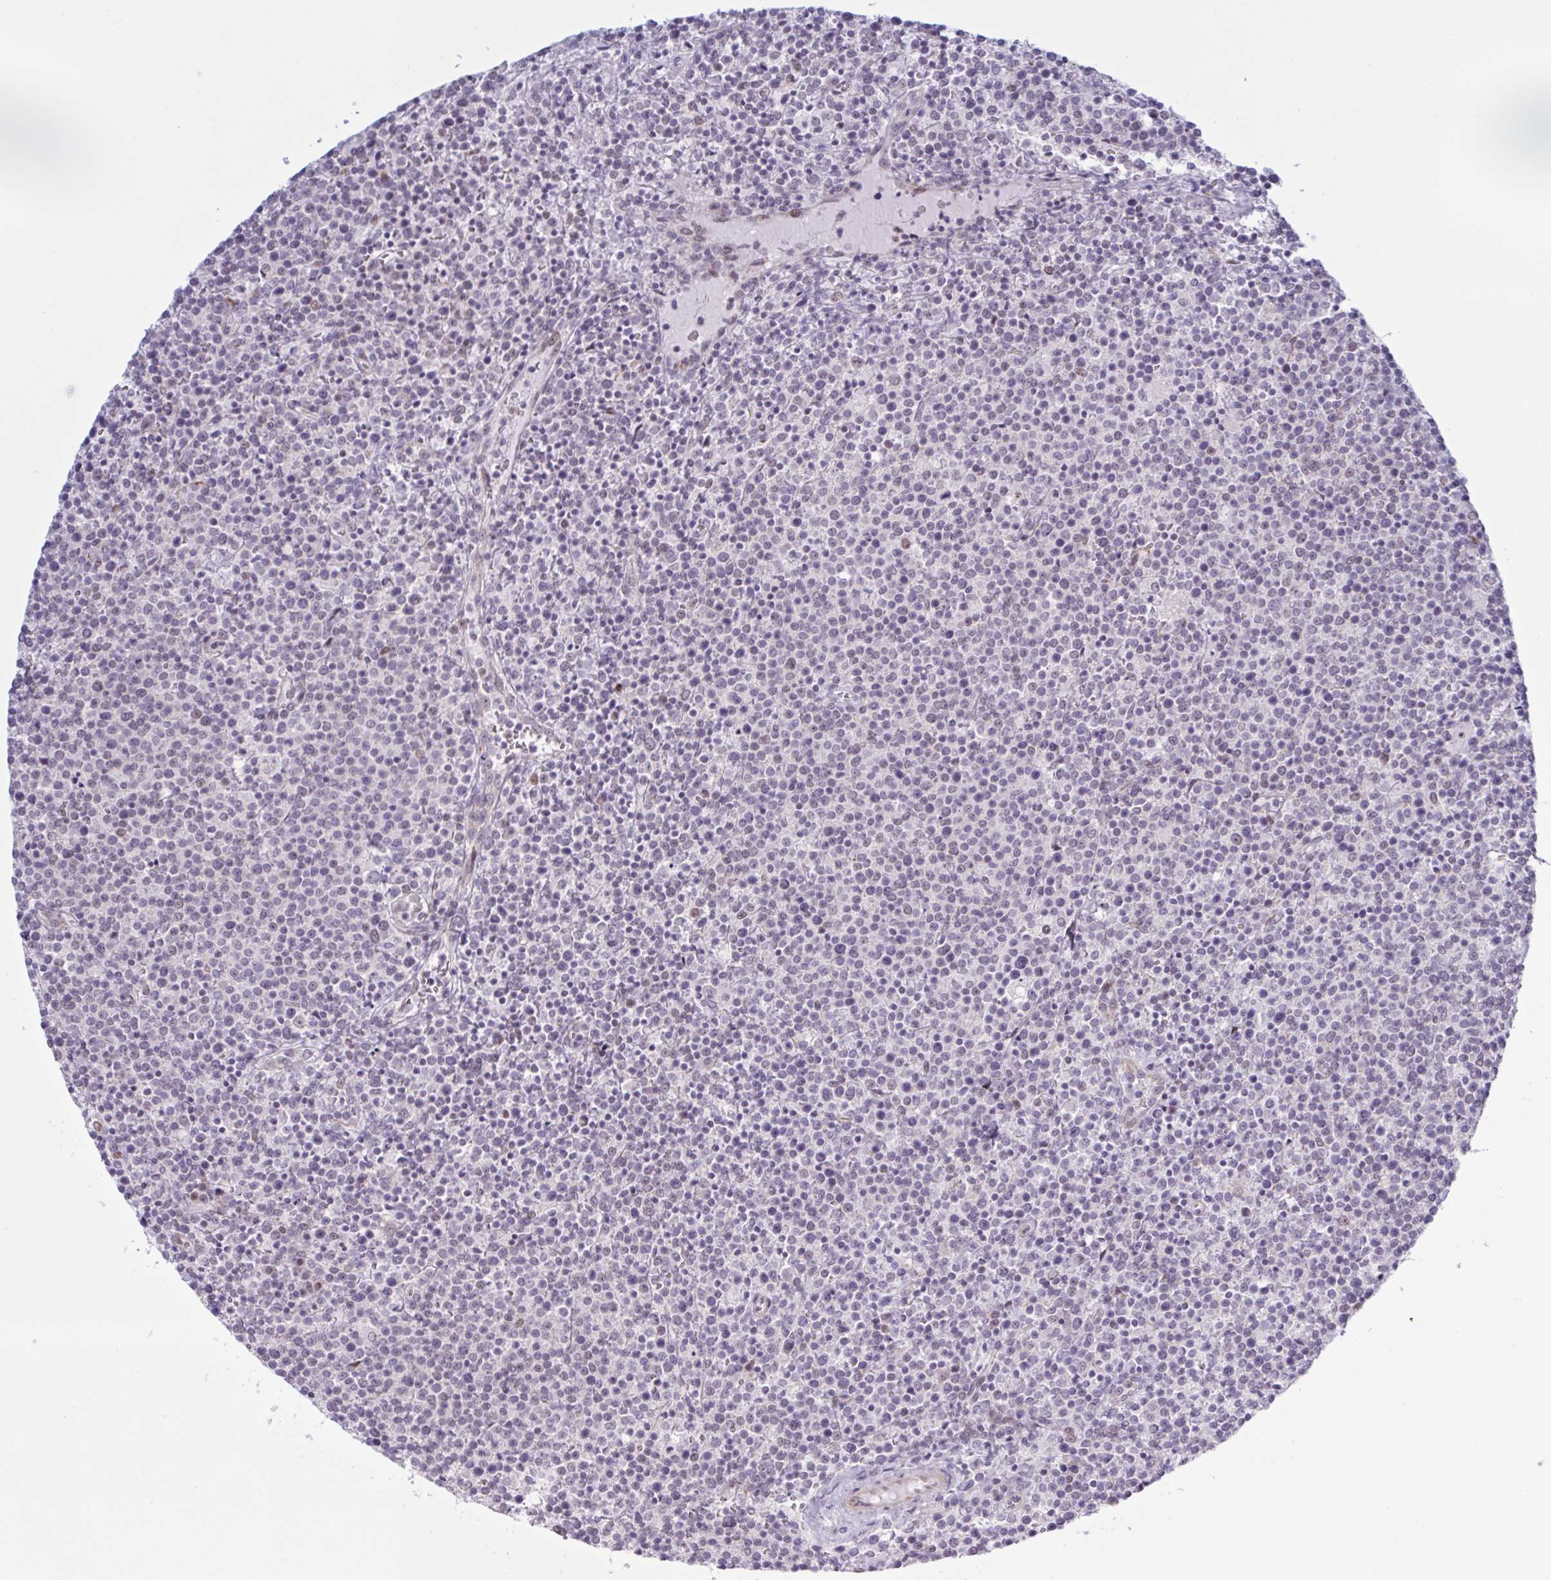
{"staining": {"intensity": "negative", "quantity": "none", "location": "none"}, "tissue": "lymphoma", "cell_type": "Tumor cells", "image_type": "cancer", "snomed": [{"axis": "morphology", "description": "Malignant lymphoma, non-Hodgkin's type, High grade"}, {"axis": "topography", "description": "Lymph node"}], "caption": "Malignant lymphoma, non-Hodgkin's type (high-grade) was stained to show a protein in brown. There is no significant positivity in tumor cells. (Stains: DAB IHC with hematoxylin counter stain, Microscopy: brightfield microscopy at high magnification).", "gene": "PRMT6", "patient": {"sex": "male", "age": 61}}